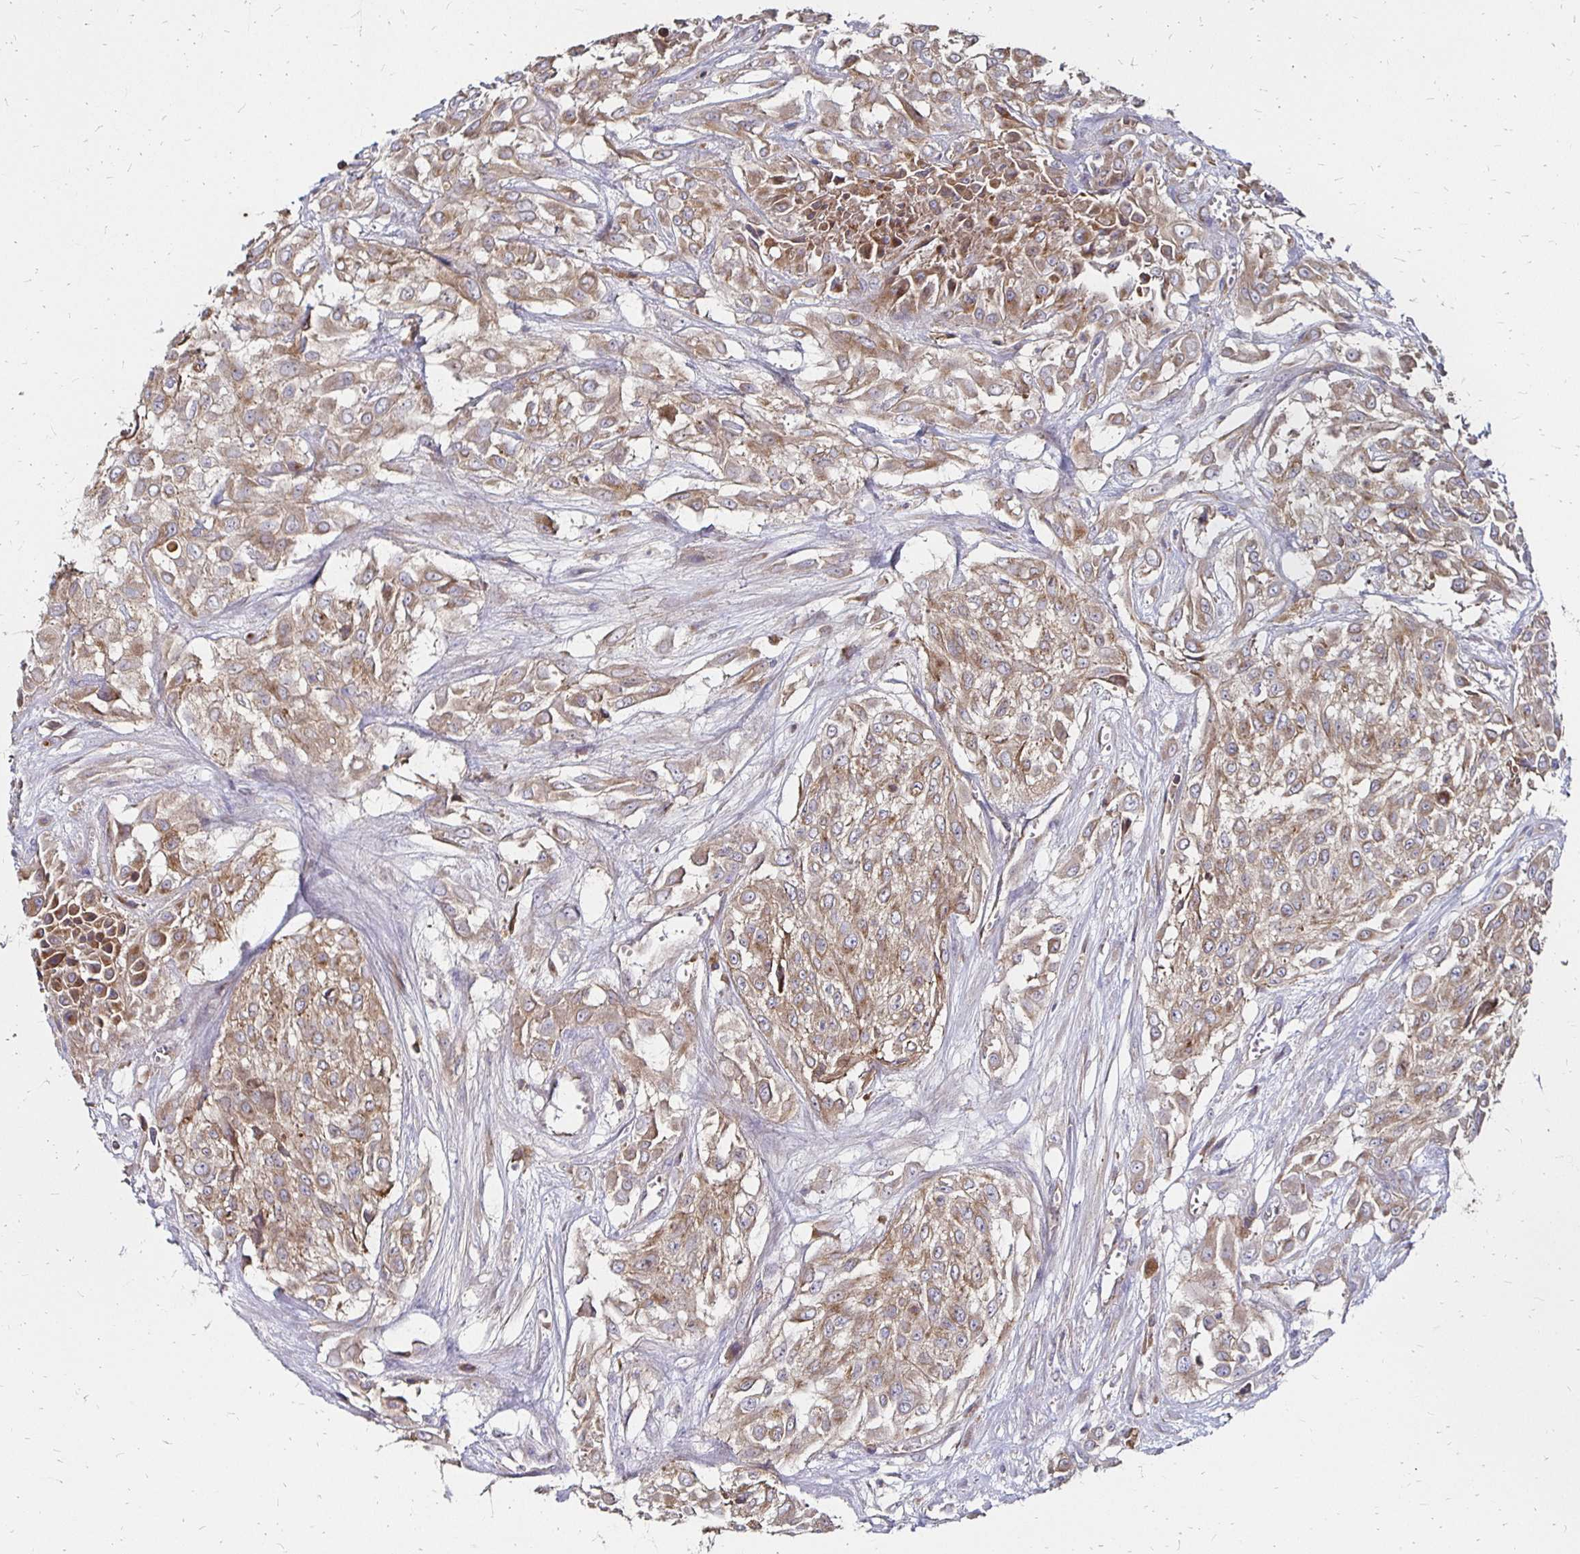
{"staining": {"intensity": "weak", "quantity": ">75%", "location": "cytoplasmic/membranous"}, "tissue": "urothelial cancer", "cell_type": "Tumor cells", "image_type": "cancer", "snomed": [{"axis": "morphology", "description": "Urothelial carcinoma, High grade"}, {"axis": "topography", "description": "Urinary bladder"}], "caption": "Tumor cells demonstrate low levels of weak cytoplasmic/membranous expression in approximately >75% of cells in human urothelial cancer.", "gene": "NCSTN", "patient": {"sex": "male", "age": 57}}